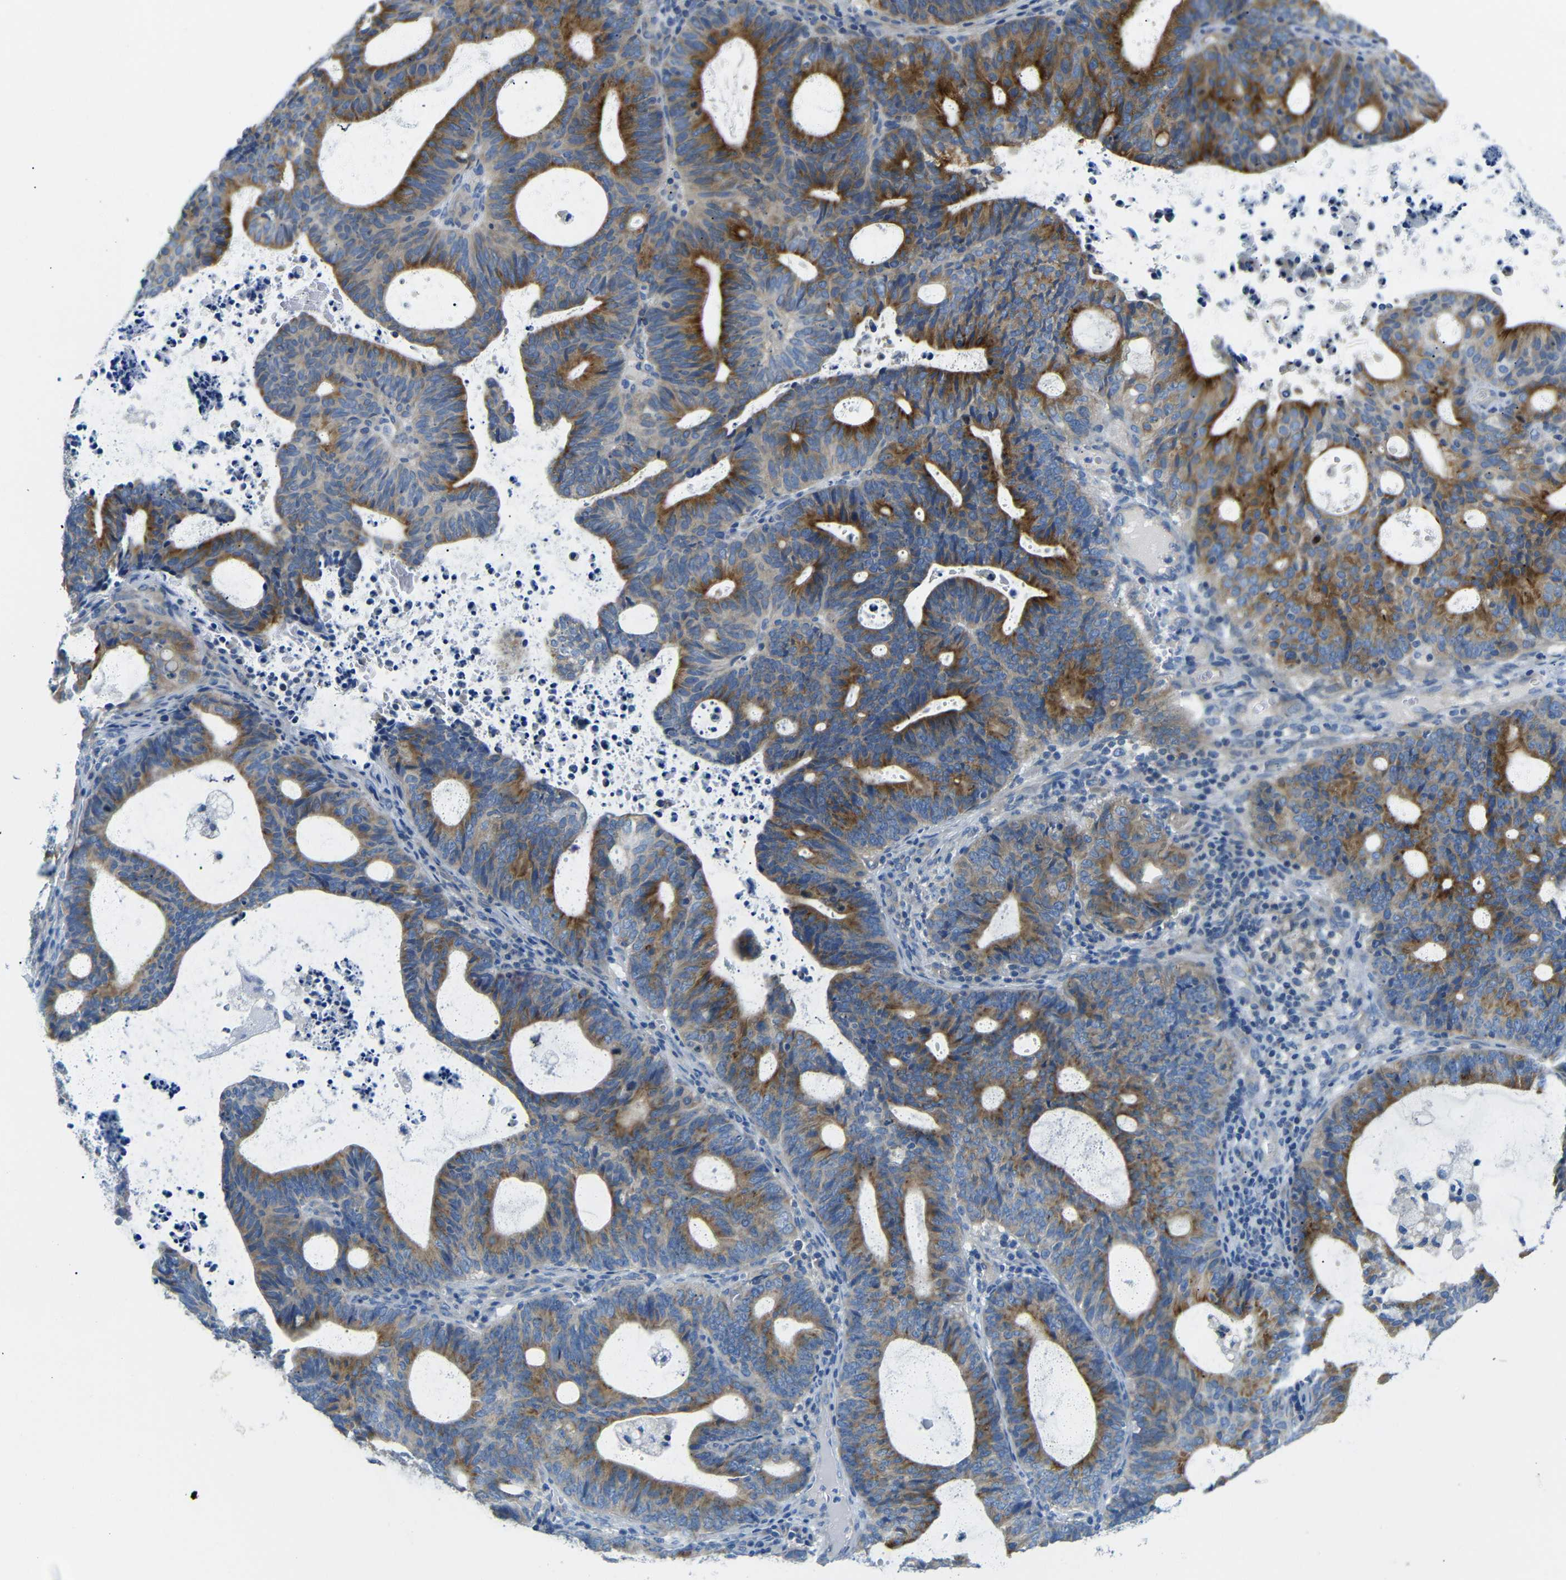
{"staining": {"intensity": "moderate", "quantity": ">75%", "location": "cytoplasmic/membranous"}, "tissue": "endometrial cancer", "cell_type": "Tumor cells", "image_type": "cancer", "snomed": [{"axis": "morphology", "description": "Adenocarcinoma, NOS"}, {"axis": "topography", "description": "Uterus"}], "caption": "DAB immunohistochemical staining of human endometrial cancer exhibits moderate cytoplasmic/membranous protein staining in about >75% of tumor cells.", "gene": "DCP1A", "patient": {"sex": "female", "age": 83}}